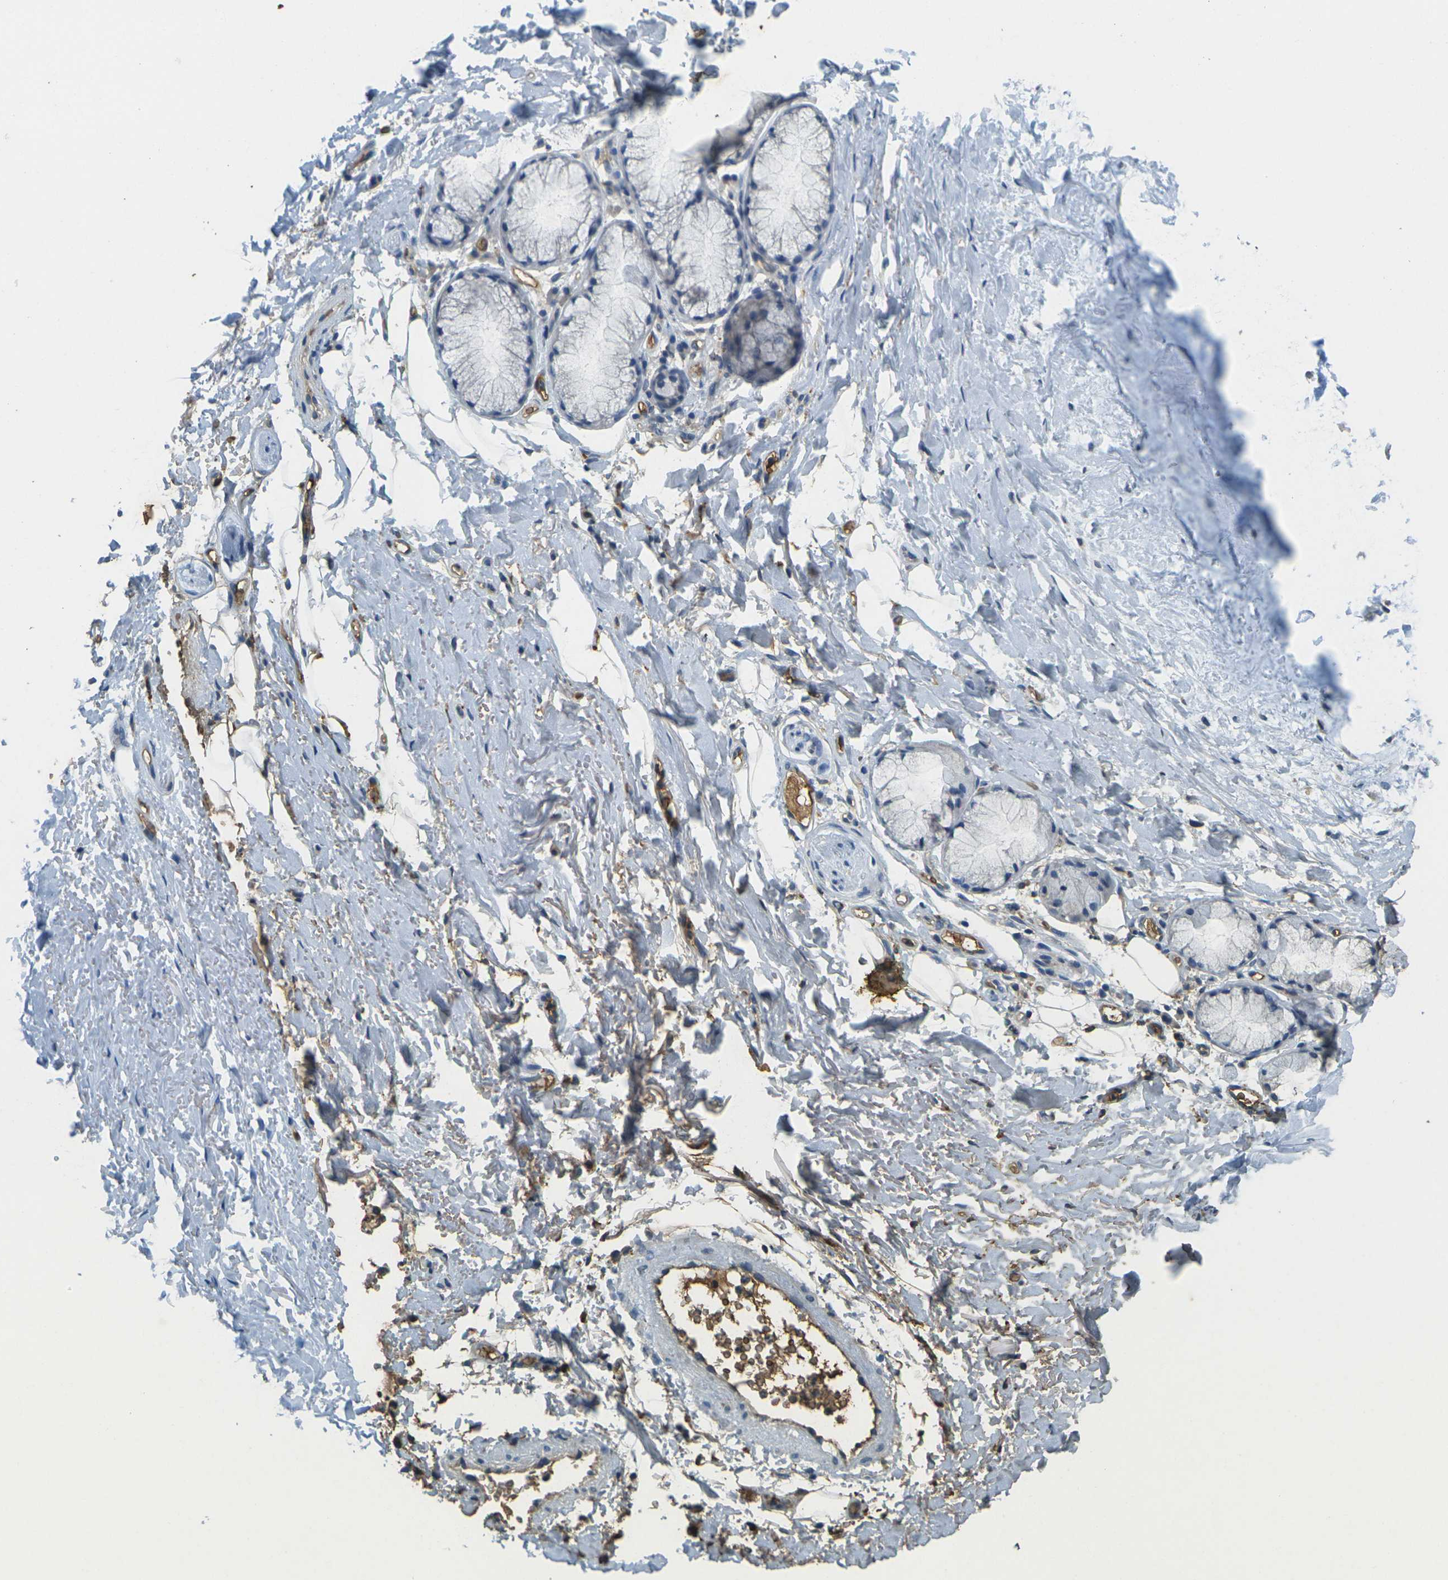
{"staining": {"intensity": "negative", "quantity": "none", "location": "none"}, "tissue": "adipose tissue", "cell_type": "Adipocytes", "image_type": "normal", "snomed": [{"axis": "morphology", "description": "Normal tissue, NOS"}, {"axis": "topography", "description": "Cartilage tissue"}, {"axis": "topography", "description": "Bronchus"}], "caption": "The photomicrograph reveals no significant expression in adipocytes of adipose tissue. (DAB (3,3'-diaminobenzidine) IHC with hematoxylin counter stain).", "gene": "HBB", "patient": {"sex": "female", "age": 73}}